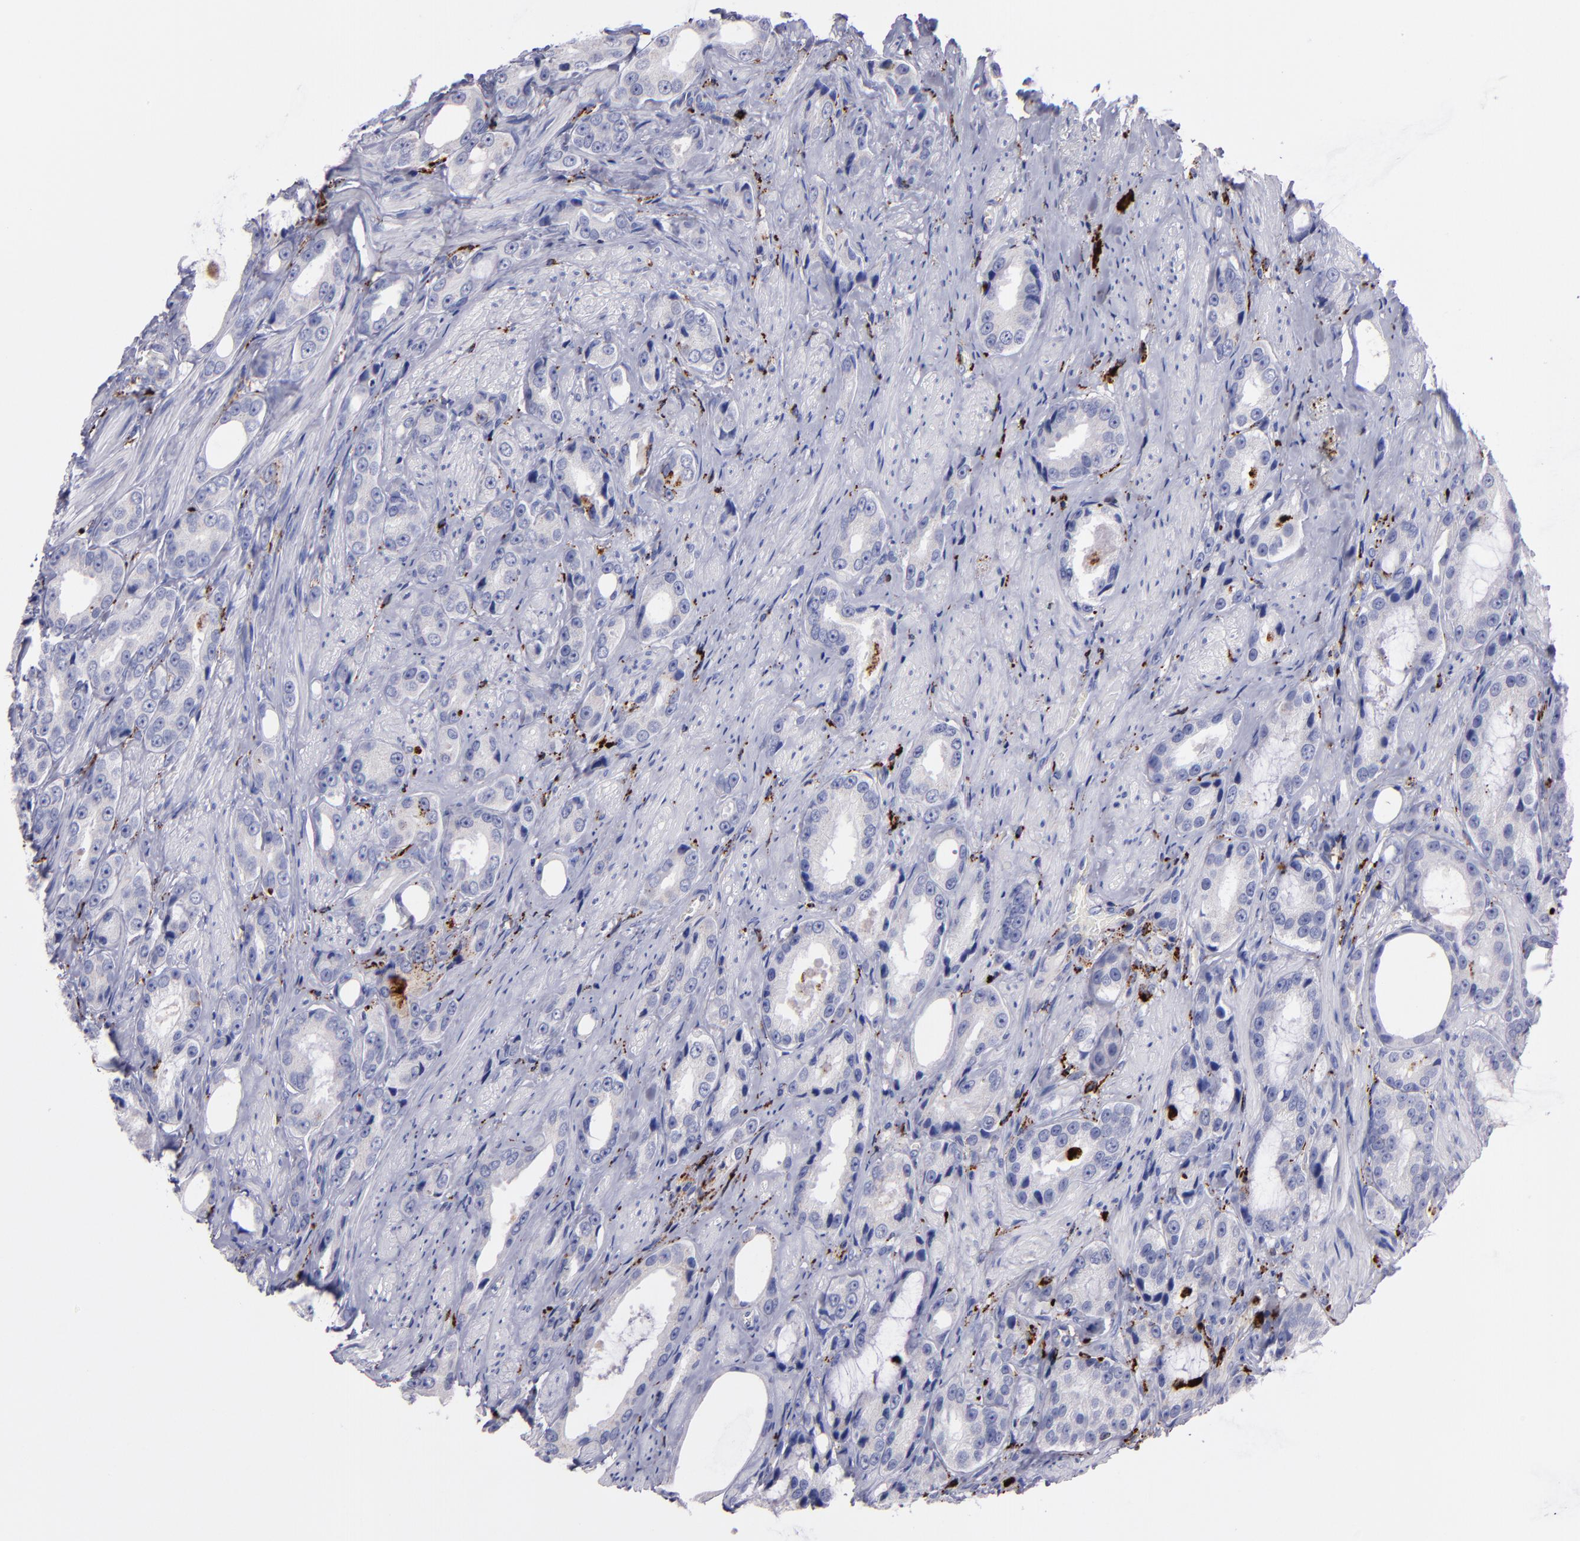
{"staining": {"intensity": "negative", "quantity": "none", "location": "none"}, "tissue": "prostate cancer", "cell_type": "Tumor cells", "image_type": "cancer", "snomed": [{"axis": "morphology", "description": "Adenocarcinoma, Medium grade"}, {"axis": "topography", "description": "Prostate"}], "caption": "Immunohistochemical staining of prostate cancer (adenocarcinoma (medium-grade)) reveals no significant positivity in tumor cells. The staining is performed using DAB brown chromogen with nuclei counter-stained in using hematoxylin.", "gene": "CTSS", "patient": {"sex": "male", "age": 60}}